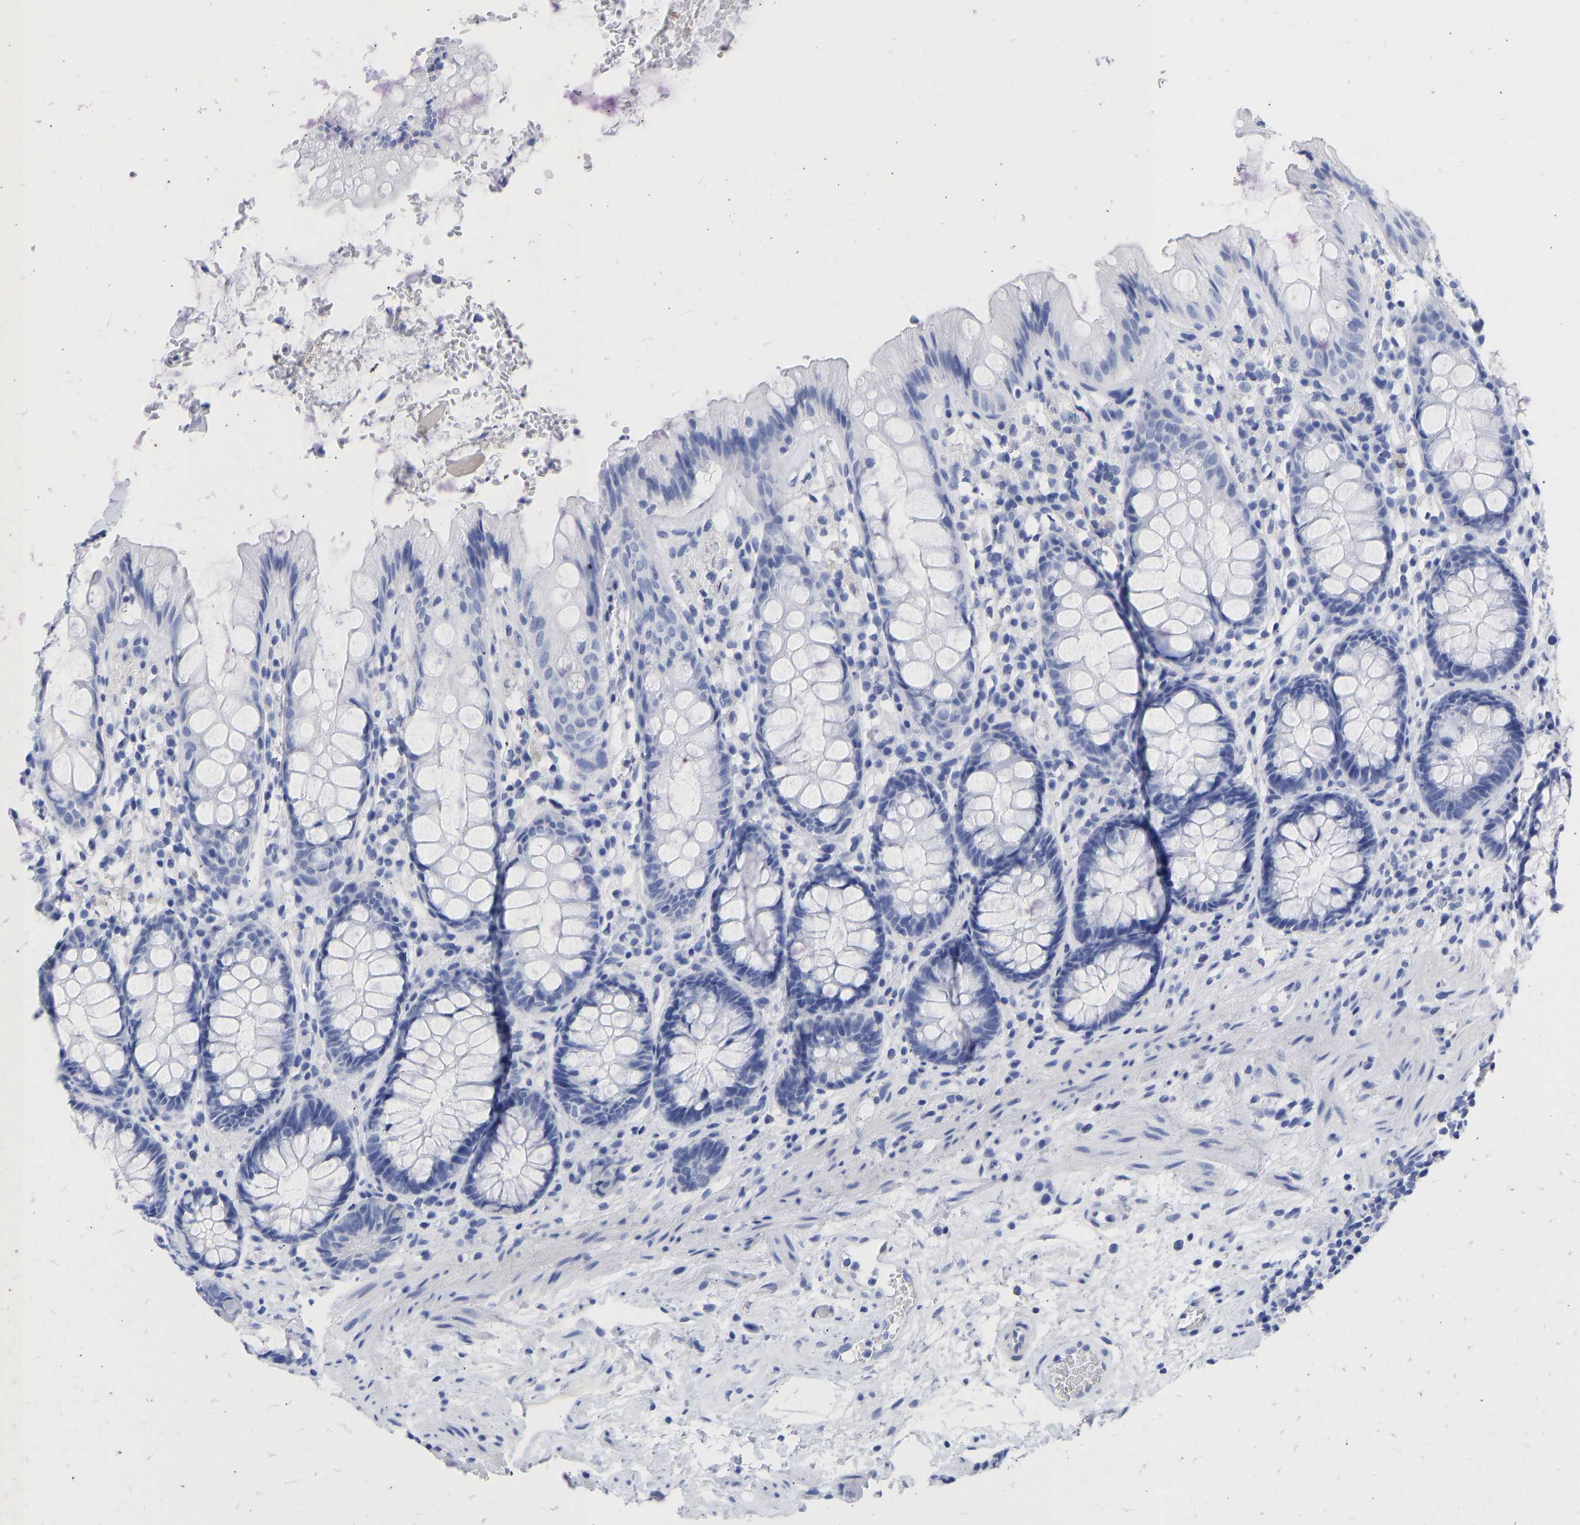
{"staining": {"intensity": "negative", "quantity": "none", "location": "none"}, "tissue": "rectum", "cell_type": "Glandular cells", "image_type": "normal", "snomed": [{"axis": "morphology", "description": "Normal tissue, NOS"}, {"axis": "topography", "description": "Rectum"}], "caption": "IHC histopathology image of unremarkable rectum: rectum stained with DAB exhibits no significant protein positivity in glandular cells. The staining was performed using DAB to visualize the protein expression in brown, while the nuclei were stained in blue with hematoxylin (Magnification: 20x).", "gene": "KRT1", "patient": {"sex": "male", "age": 64}}